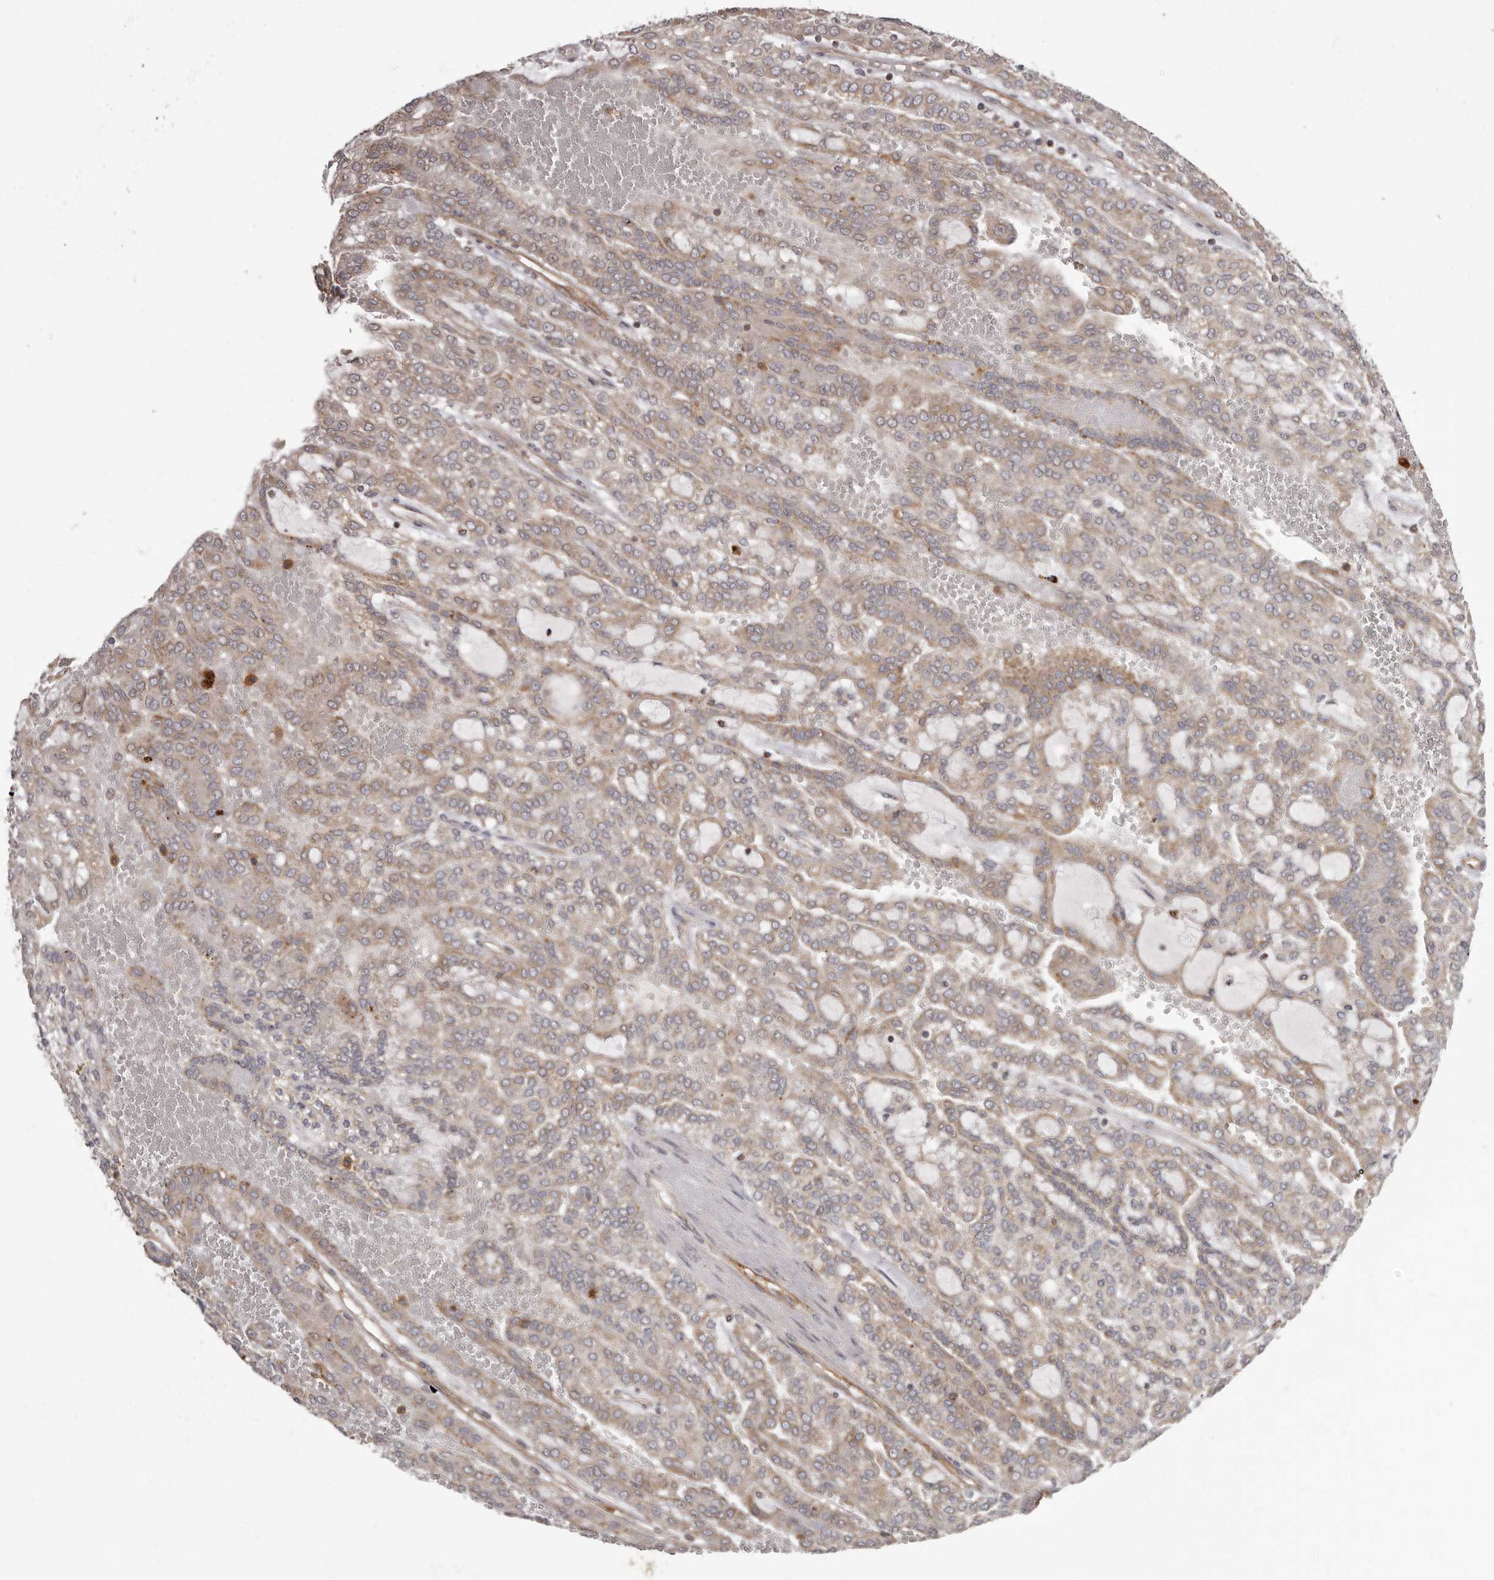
{"staining": {"intensity": "weak", "quantity": ">75%", "location": "cytoplasmic/membranous"}, "tissue": "renal cancer", "cell_type": "Tumor cells", "image_type": "cancer", "snomed": [{"axis": "morphology", "description": "Adenocarcinoma, NOS"}, {"axis": "topography", "description": "Kidney"}], "caption": "Renal cancer stained with DAB immunohistochemistry (IHC) demonstrates low levels of weak cytoplasmic/membranous staining in approximately >75% of tumor cells.", "gene": "ADCY2", "patient": {"sex": "male", "age": 63}}